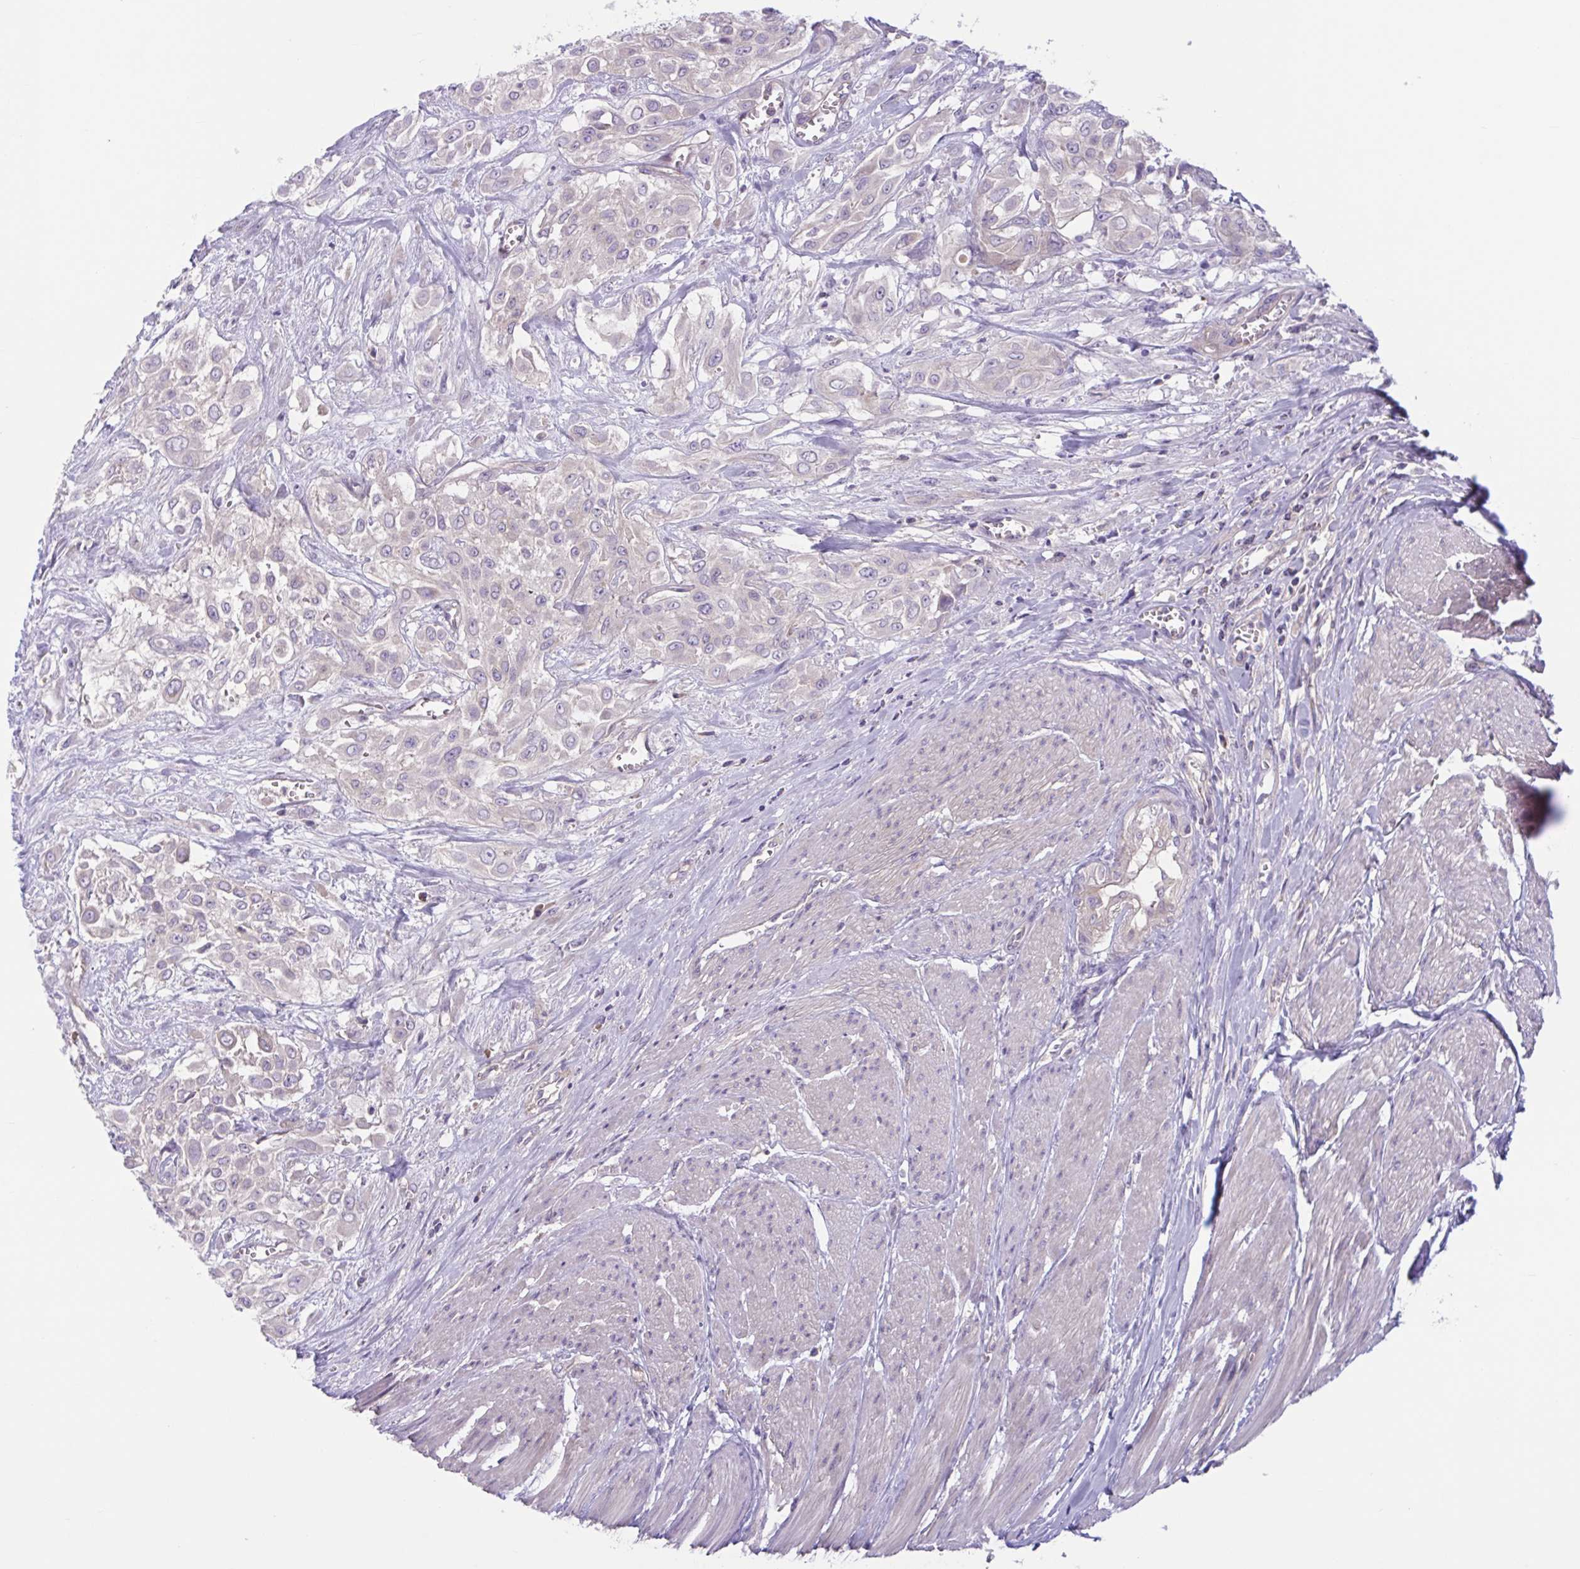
{"staining": {"intensity": "negative", "quantity": "none", "location": "none"}, "tissue": "urothelial cancer", "cell_type": "Tumor cells", "image_type": "cancer", "snomed": [{"axis": "morphology", "description": "Urothelial carcinoma, High grade"}, {"axis": "topography", "description": "Urinary bladder"}], "caption": "This is an immunohistochemistry photomicrograph of human urothelial carcinoma (high-grade). There is no staining in tumor cells.", "gene": "TTC7B", "patient": {"sex": "male", "age": 57}}